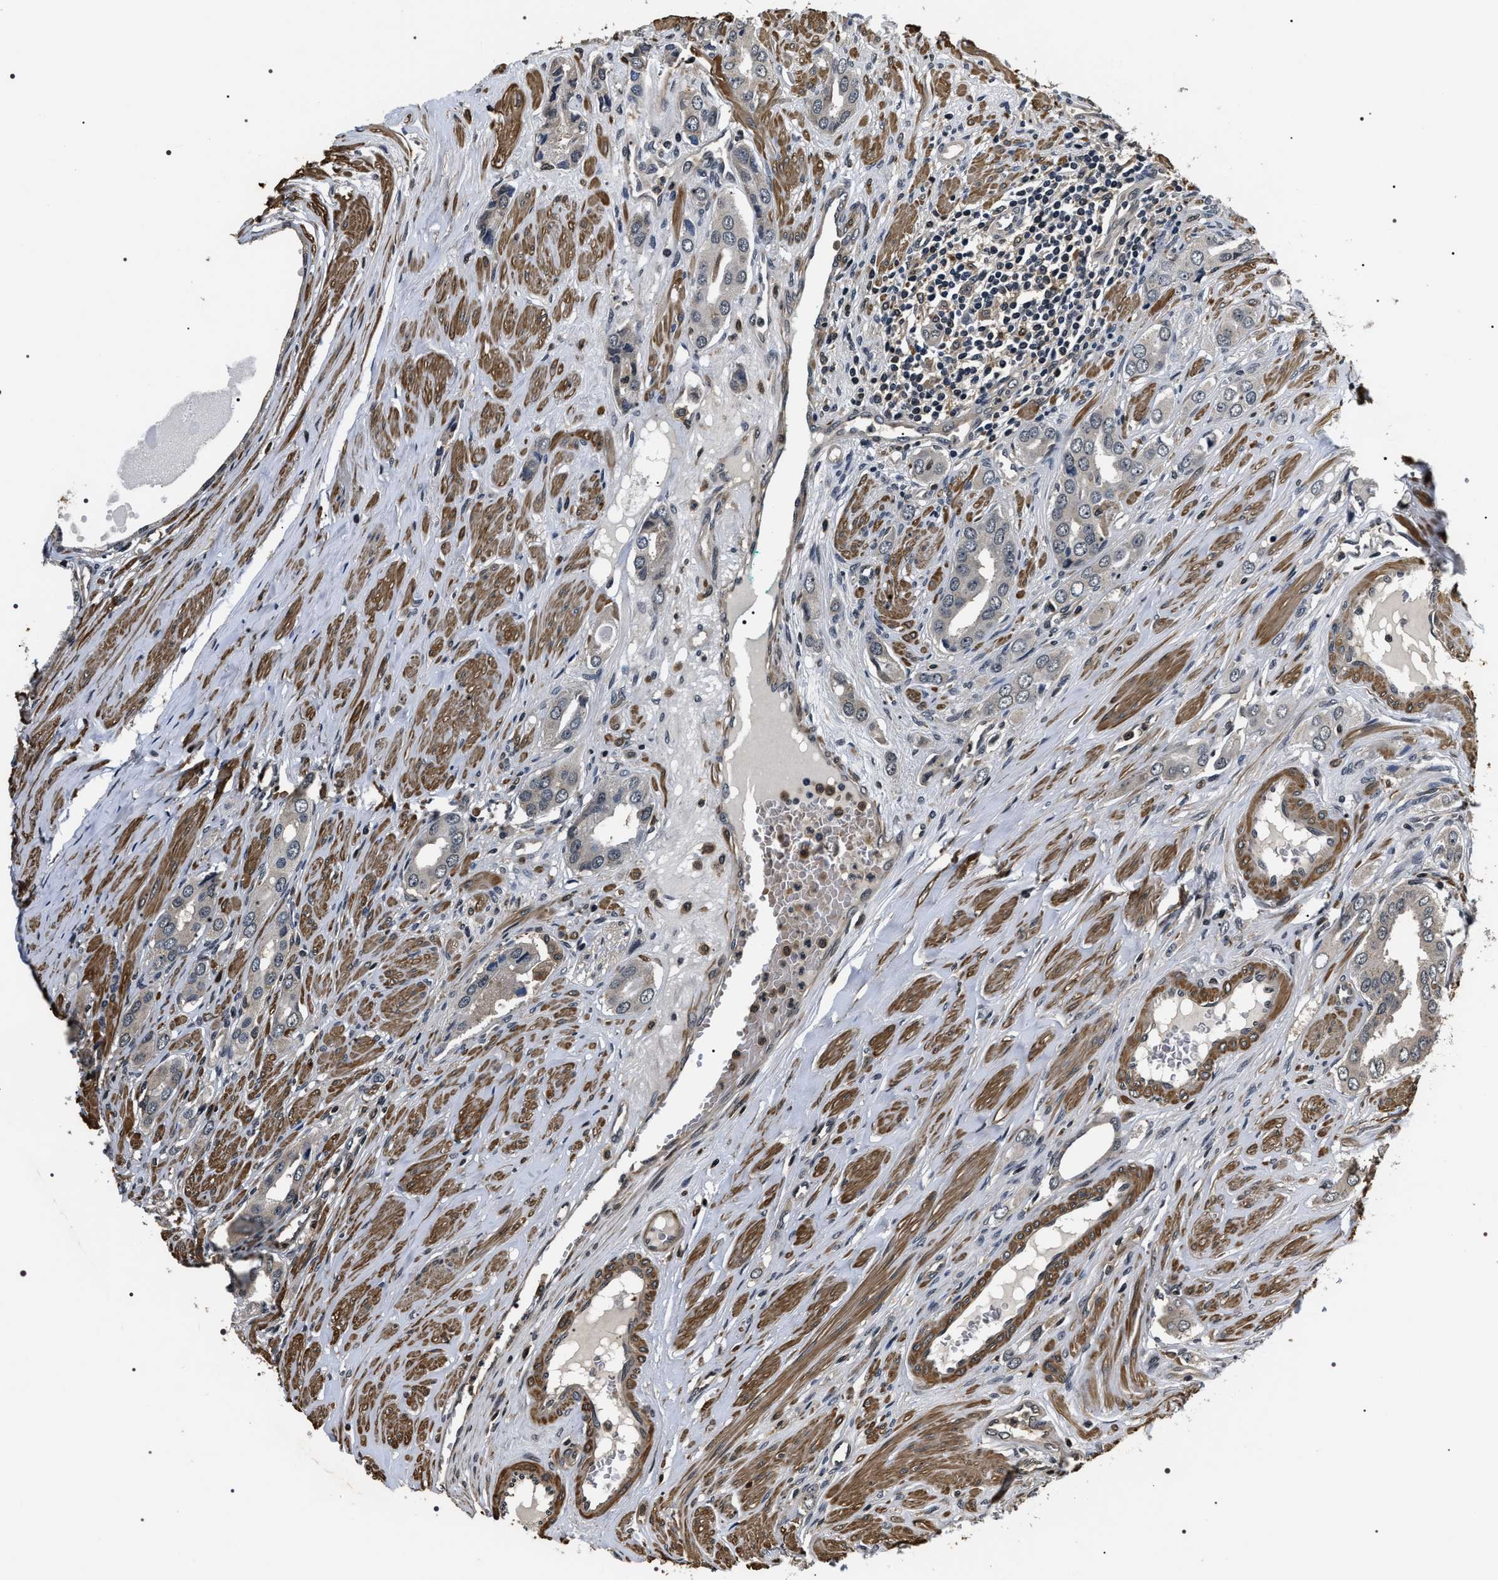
{"staining": {"intensity": "negative", "quantity": "none", "location": "none"}, "tissue": "prostate cancer", "cell_type": "Tumor cells", "image_type": "cancer", "snomed": [{"axis": "morphology", "description": "Adenocarcinoma, High grade"}, {"axis": "topography", "description": "Prostate"}], "caption": "Micrograph shows no protein staining in tumor cells of high-grade adenocarcinoma (prostate) tissue.", "gene": "ARHGAP22", "patient": {"sex": "male", "age": 52}}